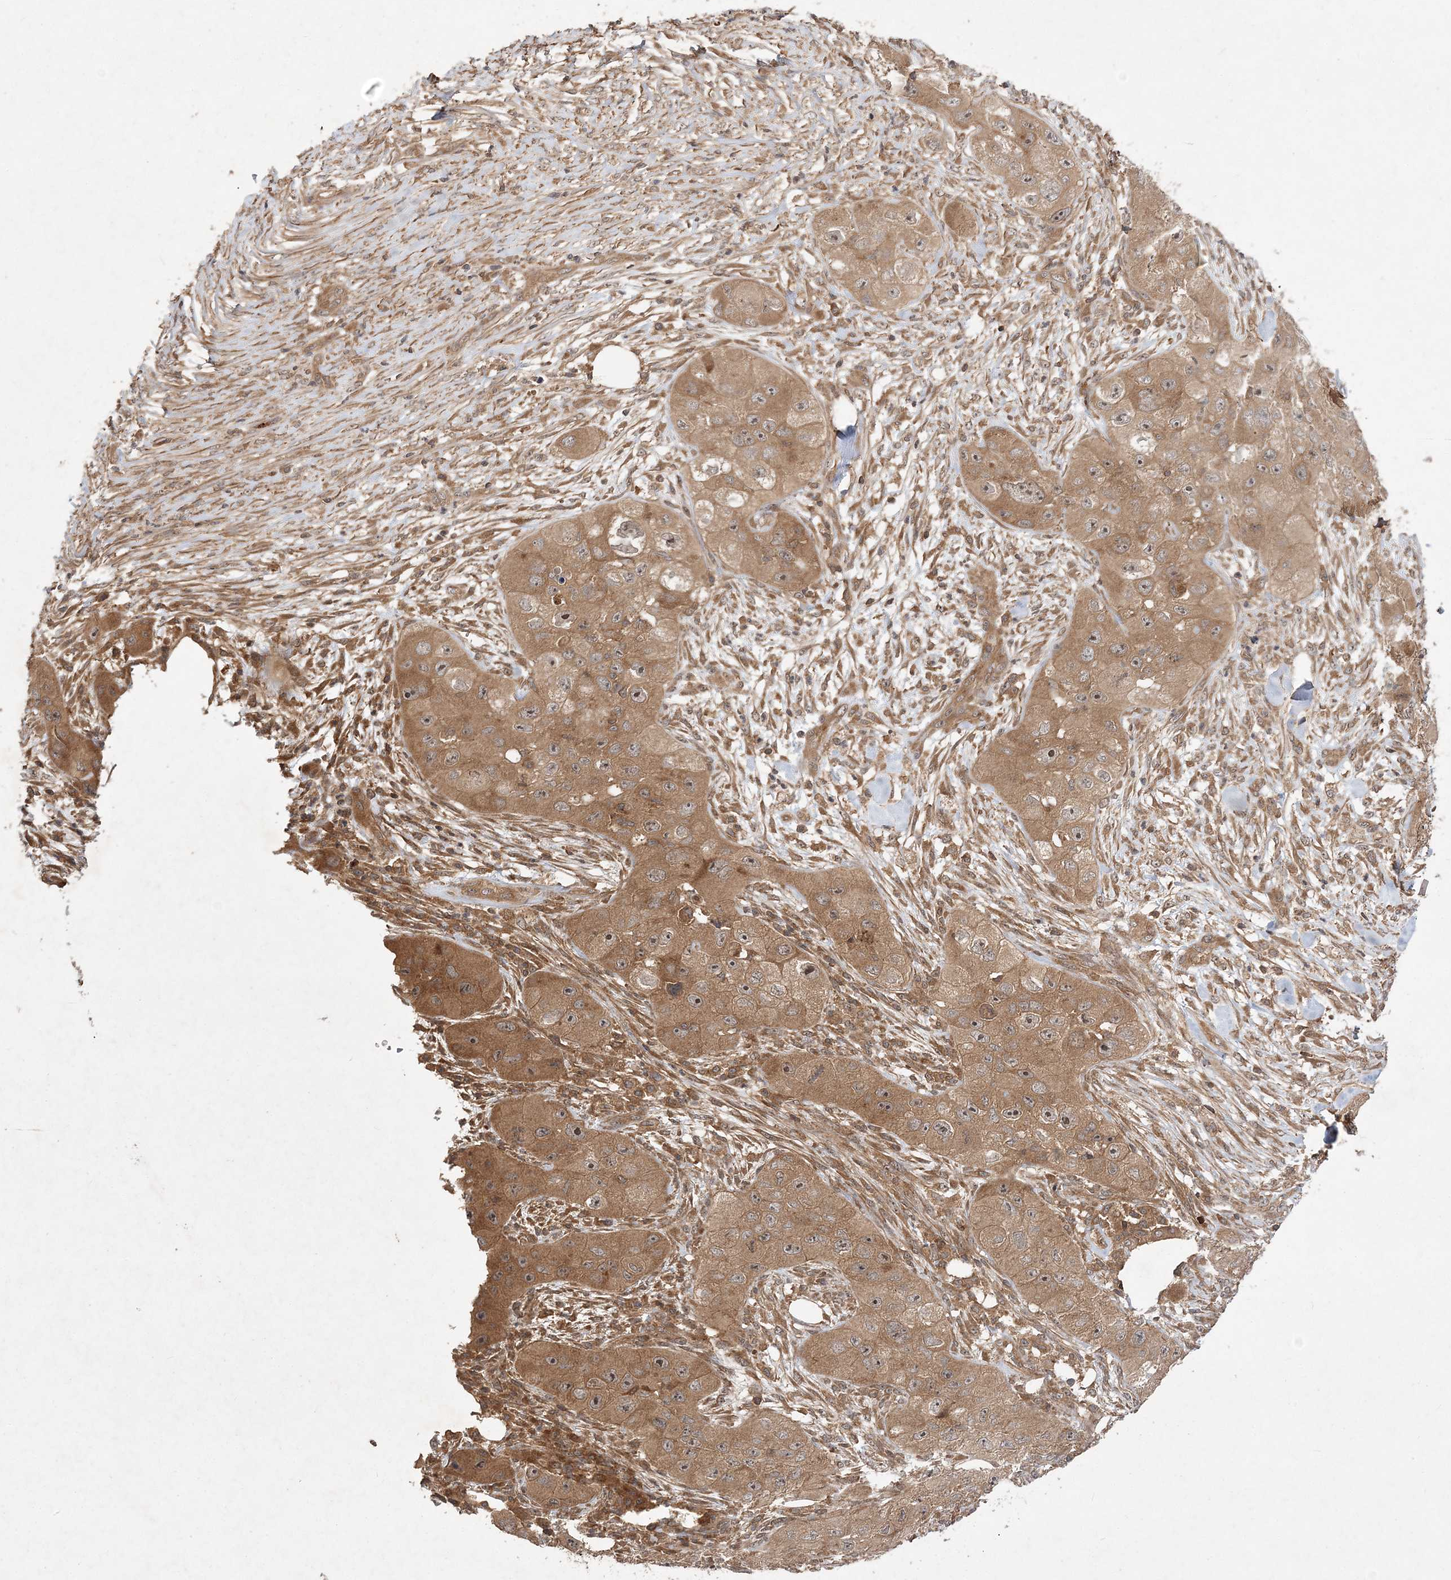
{"staining": {"intensity": "moderate", "quantity": ">75%", "location": "cytoplasmic/membranous"}, "tissue": "skin cancer", "cell_type": "Tumor cells", "image_type": "cancer", "snomed": [{"axis": "morphology", "description": "Squamous cell carcinoma, NOS"}, {"axis": "topography", "description": "Skin"}, {"axis": "topography", "description": "Subcutis"}], "caption": "This is a micrograph of IHC staining of skin cancer (squamous cell carcinoma), which shows moderate positivity in the cytoplasmic/membranous of tumor cells.", "gene": "TMEM9B", "patient": {"sex": "male", "age": 73}}